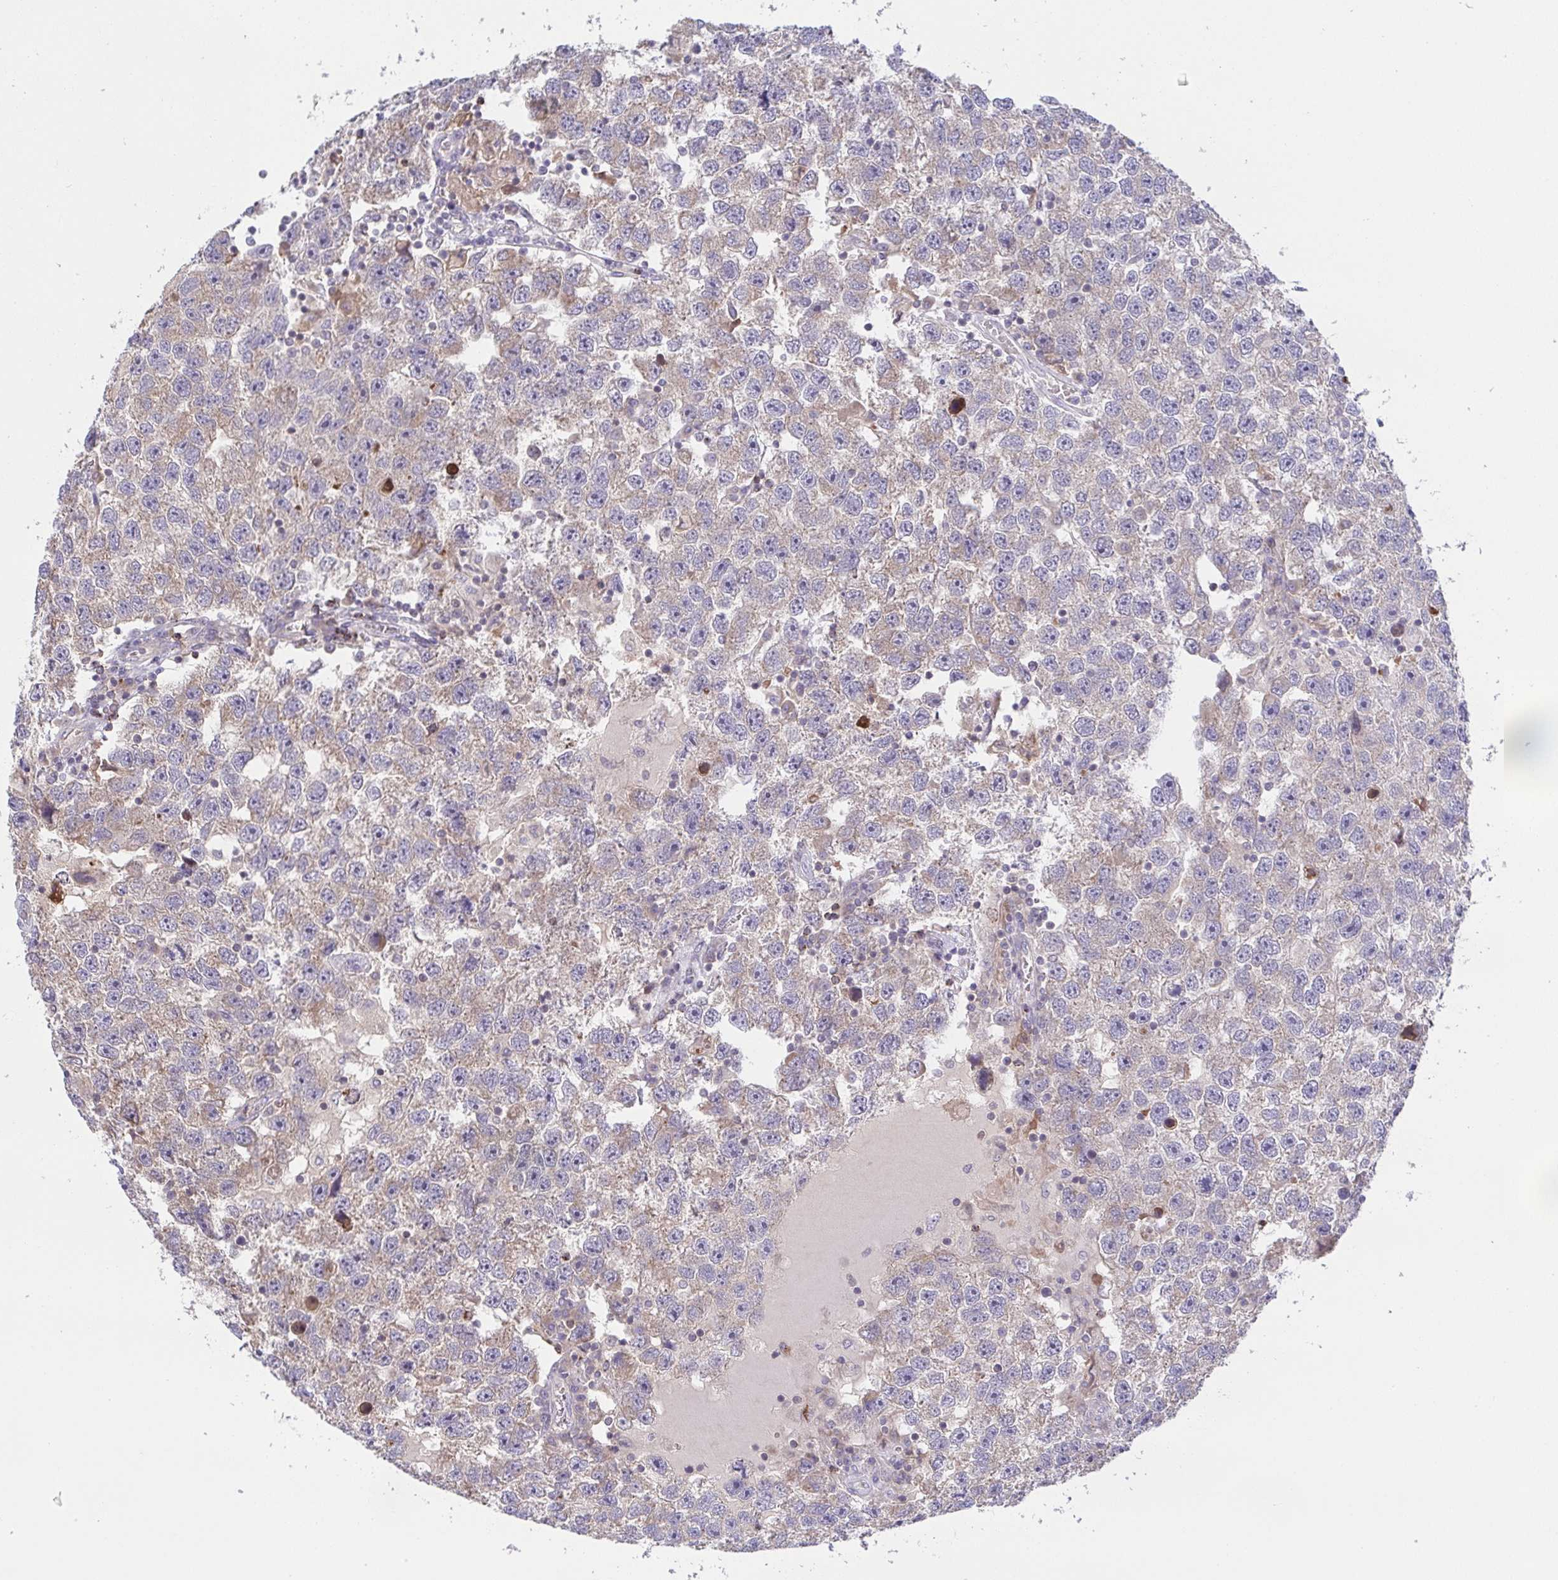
{"staining": {"intensity": "weak", "quantity": ">75%", "location": "cytoplasmic/membranous"}, "tissue": "testis cancer", "cell_type": "Tumor cells", "image_type": "cancer", "snomed": [{"axis": "morphology", "description": "Seminoma, NOS"}, {"axis": "topography", "description": "Testis"}], "caption": "Immunohistochemistry image of human testis cancer (seminoma) stained for a protein (brown), which reveals low levels of weak cytoplasmic/membranous positivity in about >75% of tumor cells.", "gene": "OSBPL7", "patient": {"sex": "male", "age": 26}}